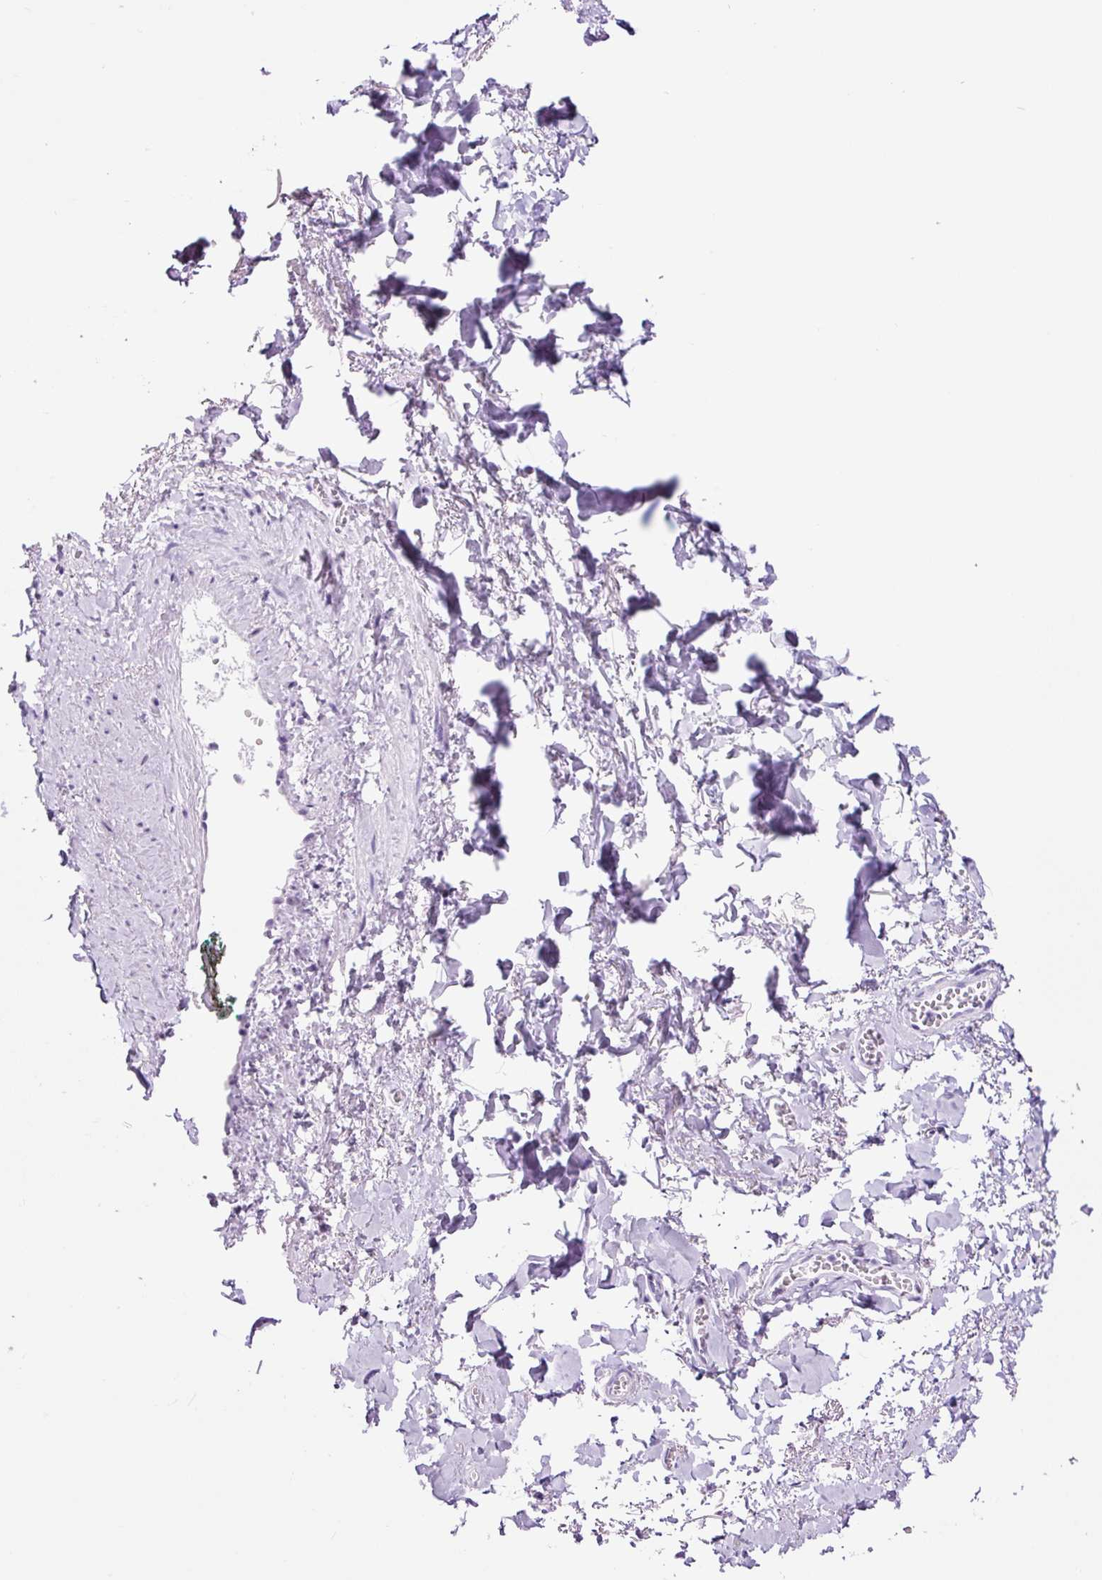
{"staining": {"intensity": "negative", "quantity": "none", "location": "none"}, "tissue": "adipose tissue", "cell_type": "Adipocytes", "image_type": "normal", "snomed": [{"axis": "morphology", "description": "Normal tissue, NOS"}, {"axis": "topography", "description": "Vulva"}, {"axis": "topography", "description": "Vagina"}, {"axis": "topography", "description": "Peripheral nerve tissue"}], "caption": "Unremarkable adipose tissue was stained to show a protein in brown. There is no significant staining in adipocytes. Nuclei are stained in blue.", "gene": "ADSS1", "patient": {"sex": "female", "age": 66}}